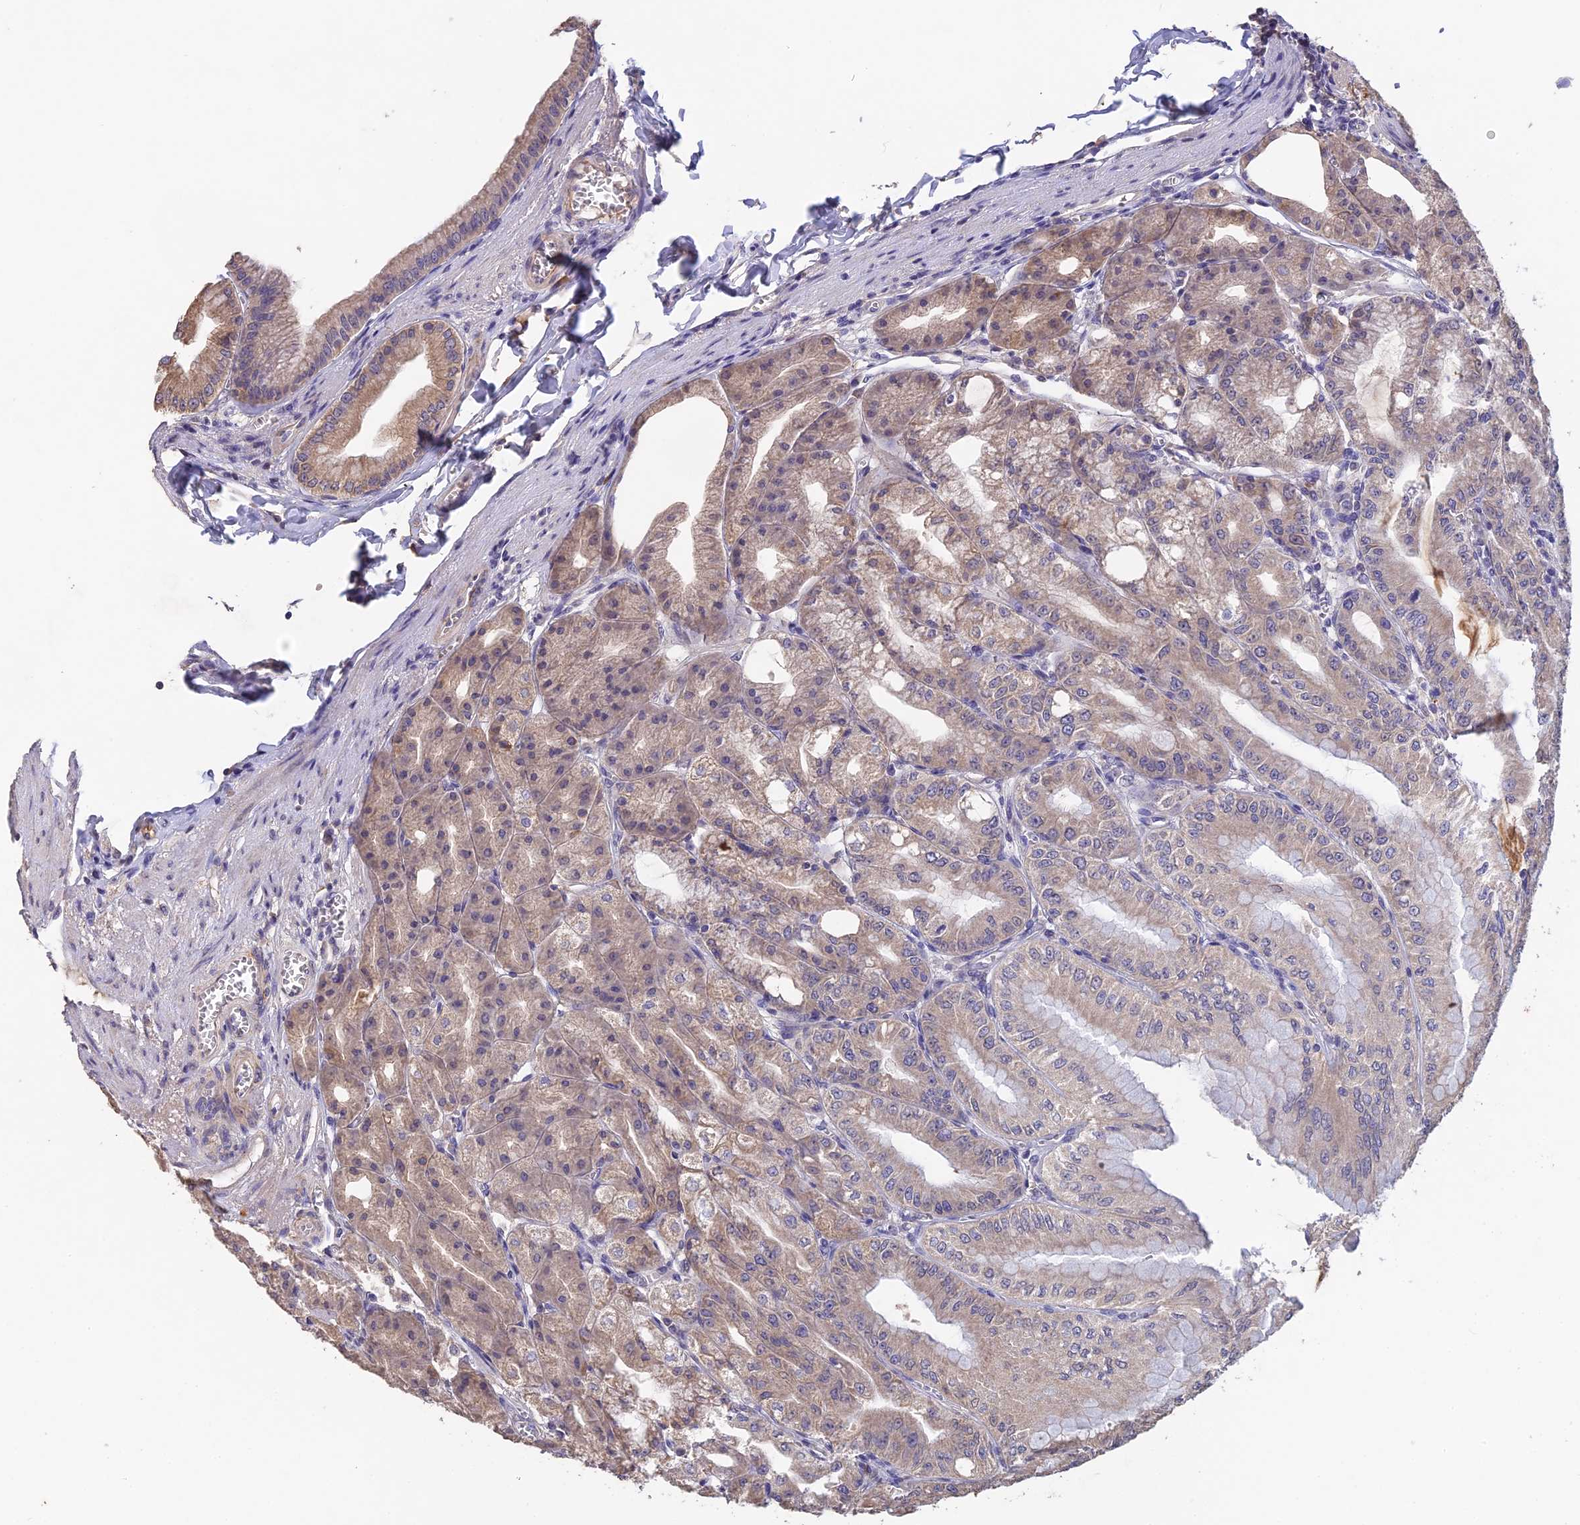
{"staining": {"intensity": "weak", "quantity": ">75%", "location": "cytoplasmic/membranous"}, "tissue": "stomach", "cell_type": "Glandular cells", "image_type": "normal", "snomed": [{"axis": "morphology", "description": "Normal tissue, NOS"}, {"axis": "topography", "description": "Stomach, upper"}, {"axis": "topography", "description": "Stomach, lower"}], "caption": "Unremarkable stomach exhibits weak cytoplasmic/membranous staining in approximately >75% of glandular cells, visualized by immunohistochemistry. The staining is performed using DAB (3,3'-diaminobenzidine) brown chromogen to label protein expression. The nuclei are counter-stained blue using hematoxylin.", "gene": "SLC39A13", "patient": {"sex": "male", "age": 71}}